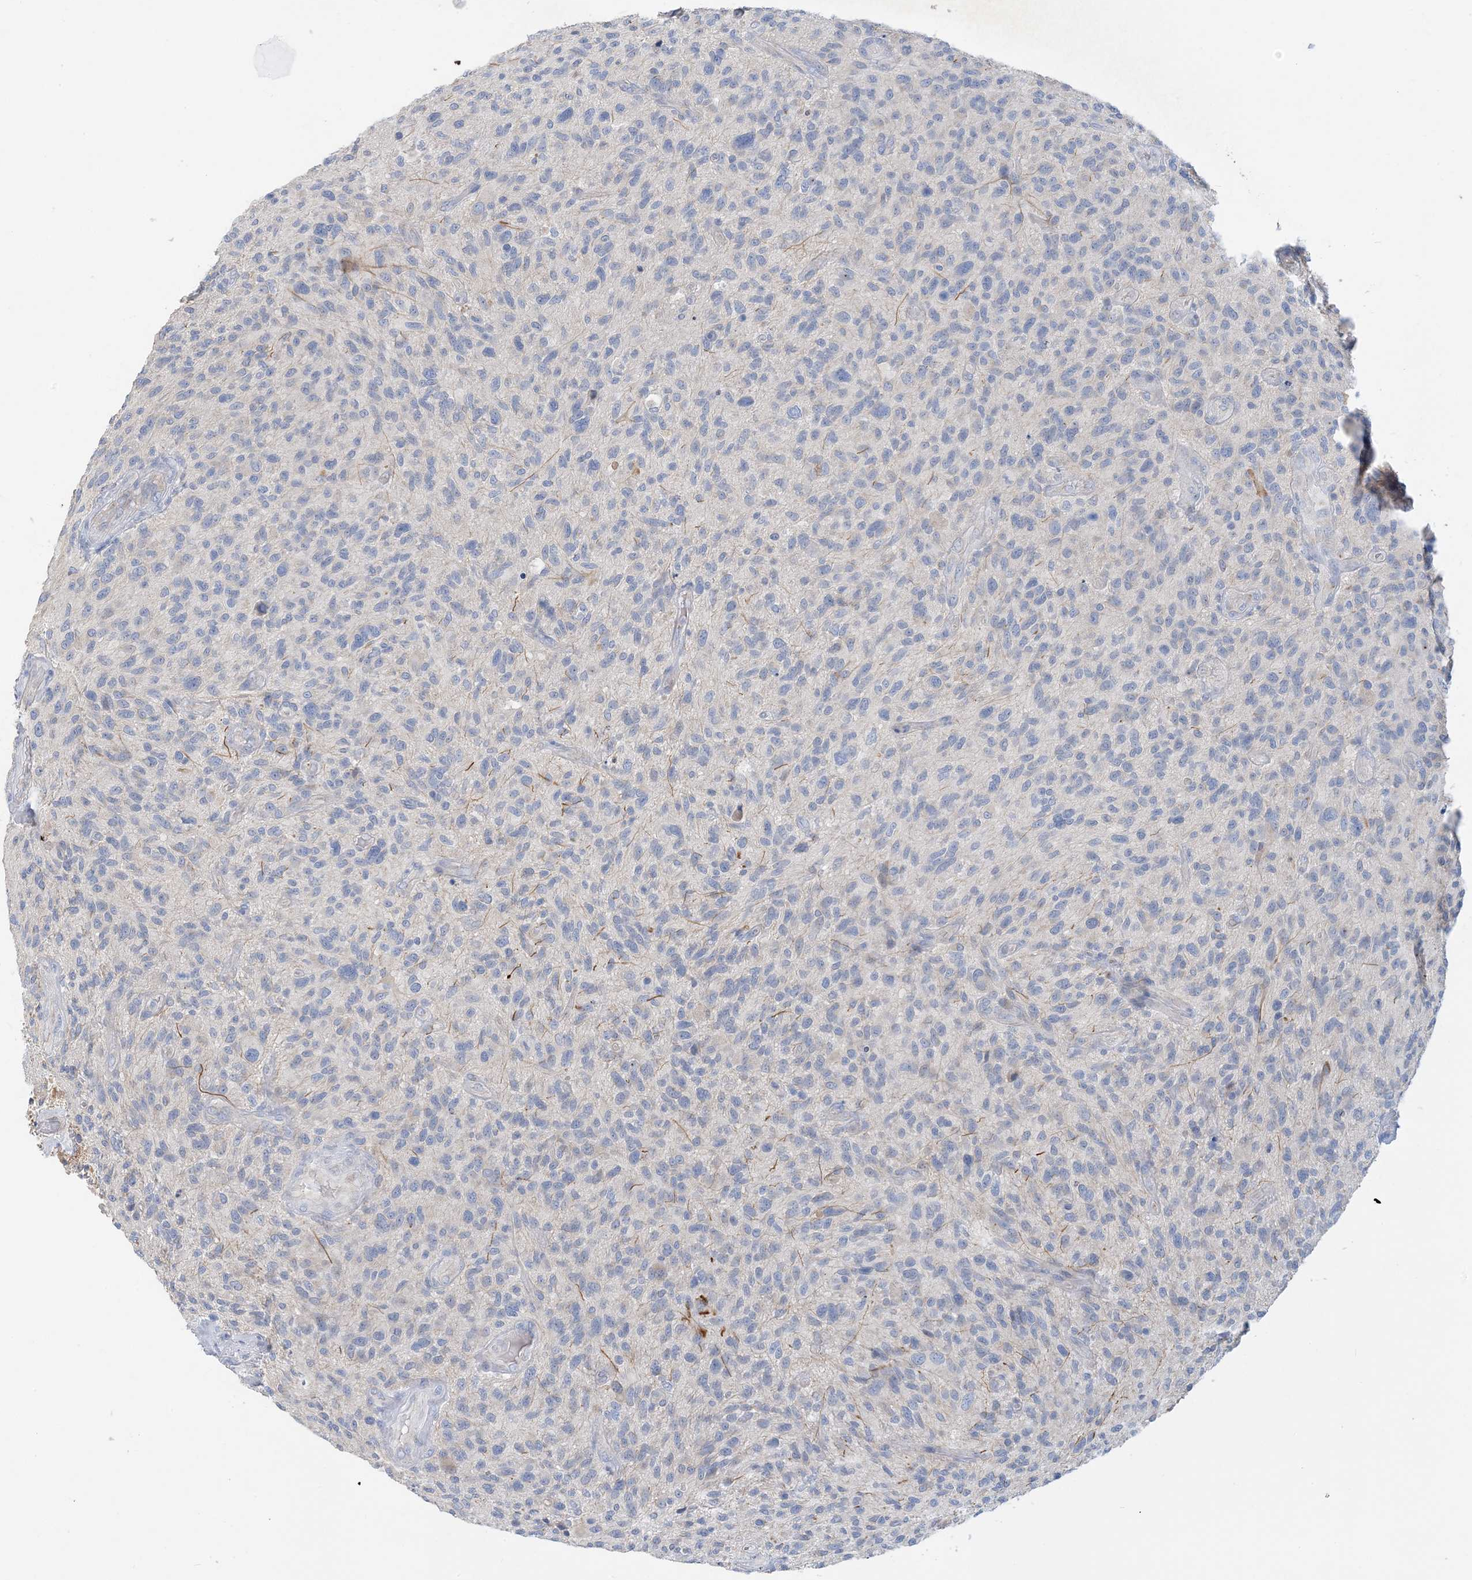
{"staining": {"intensity": "negative", "quantity": "none", "location": "none"}, "tissue": "glioma", "cell_type": "Tumor cells", "image_type": "cancer", "snomed": [{"axis": "morphology", "description": "Glioma, malignant, High grade"}, {"axis": "topography", "description": "Brain"}], "caption": "Histopathology image shows no significant protein expression in tumor cells of glioma.", "gene": "ZCCHC18", "patient": {"sex": "male", "age": 47}}